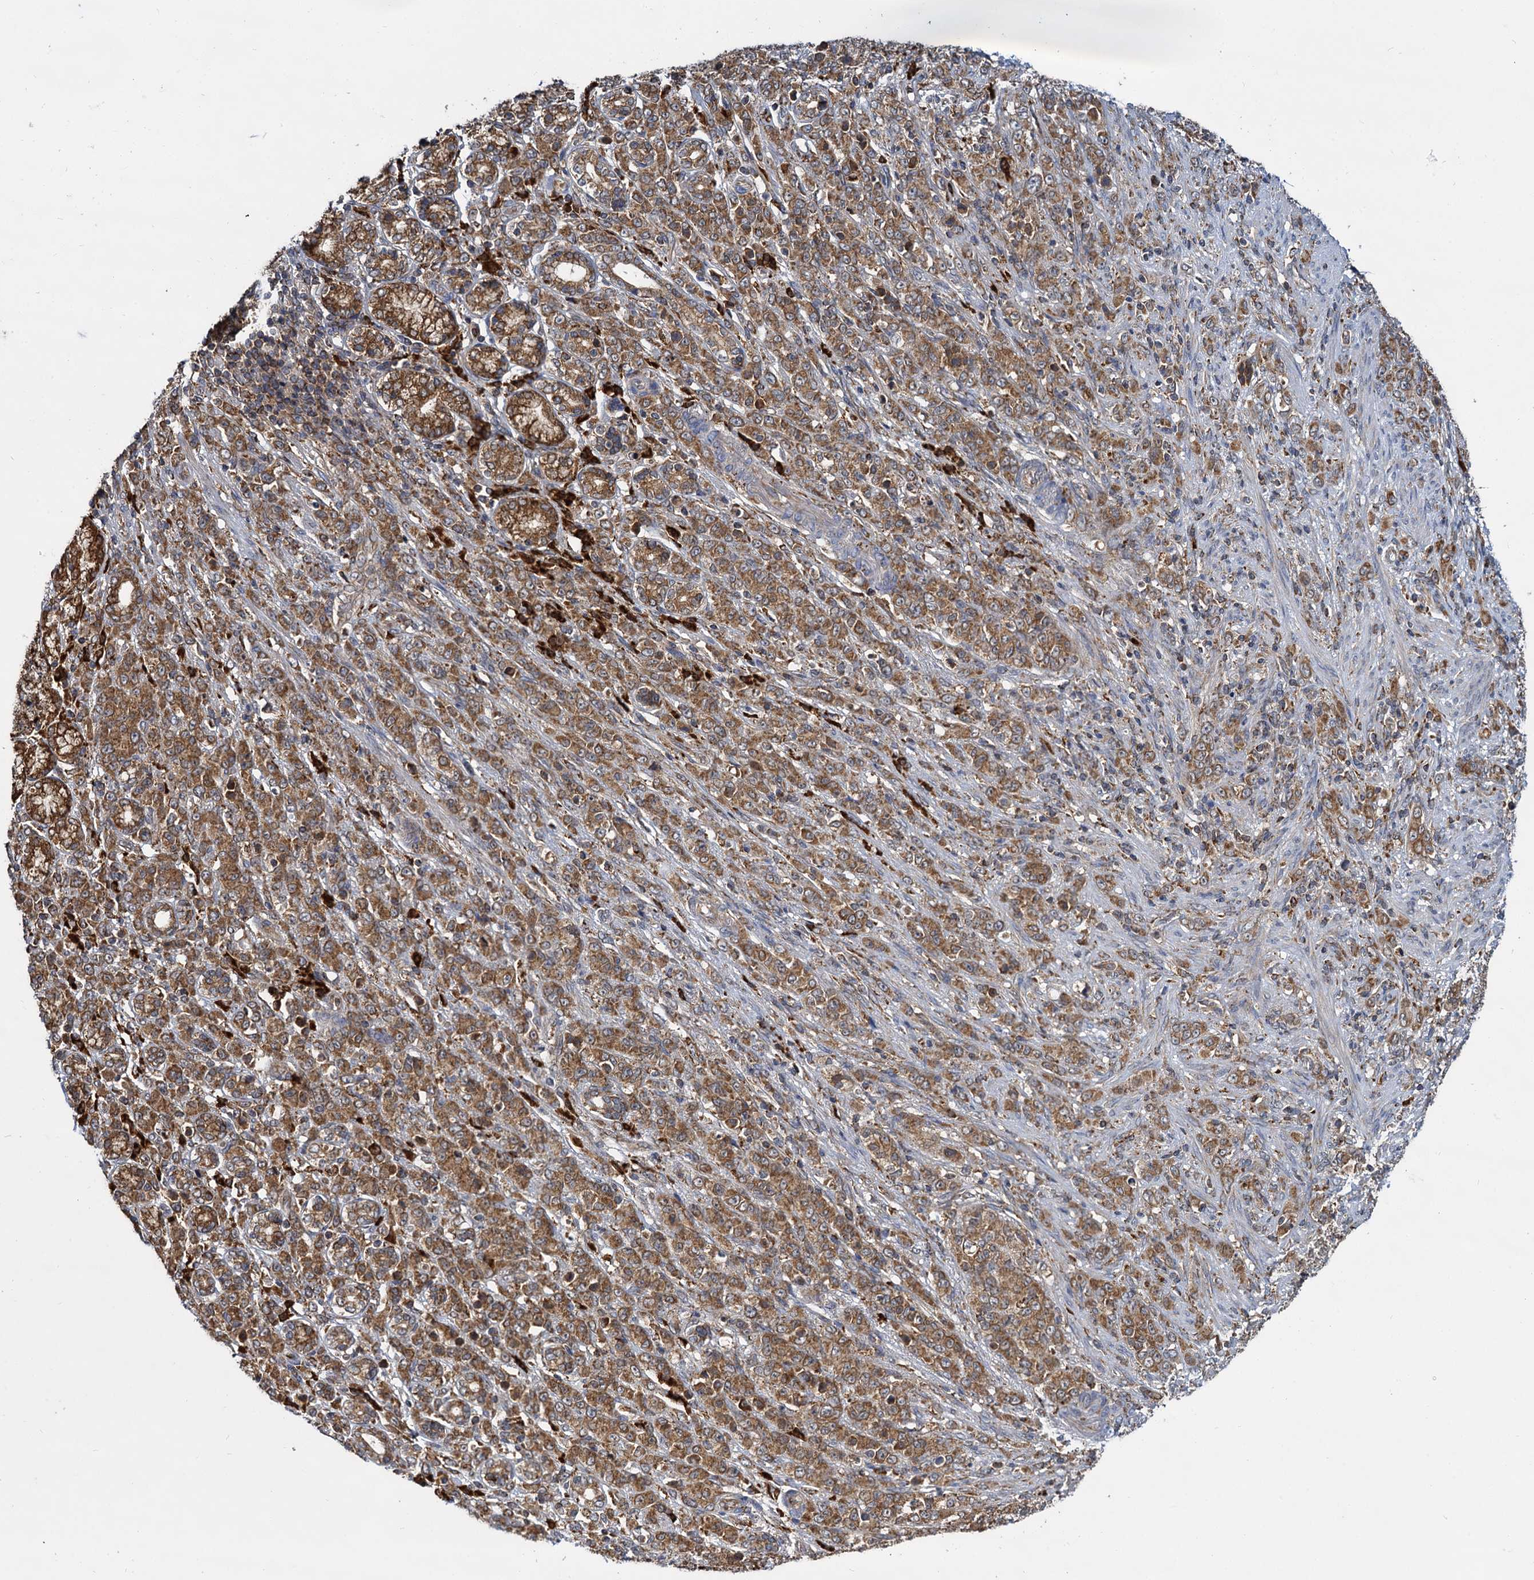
{"staining": {"intensity": "moderate", "quantity": ">75%", "location": "cytoplasmic/membranous"}, "tissue": "stomach cancer", "cell_type": "Tumor cells", "image_type": "cancer", "snomed": [{"axis": "morphology", "description": "Adenocarcinoma, NOS"}, {"axis": "topography", "description": "Stomach"}], "caption": "Moderate cytoplasmic/membranous staining for a protein is identified in about >75% of tumor cells of stomach cancer using IHC.", "gene": "UFM1", "patient": {"sex": "female", "age": 79}}